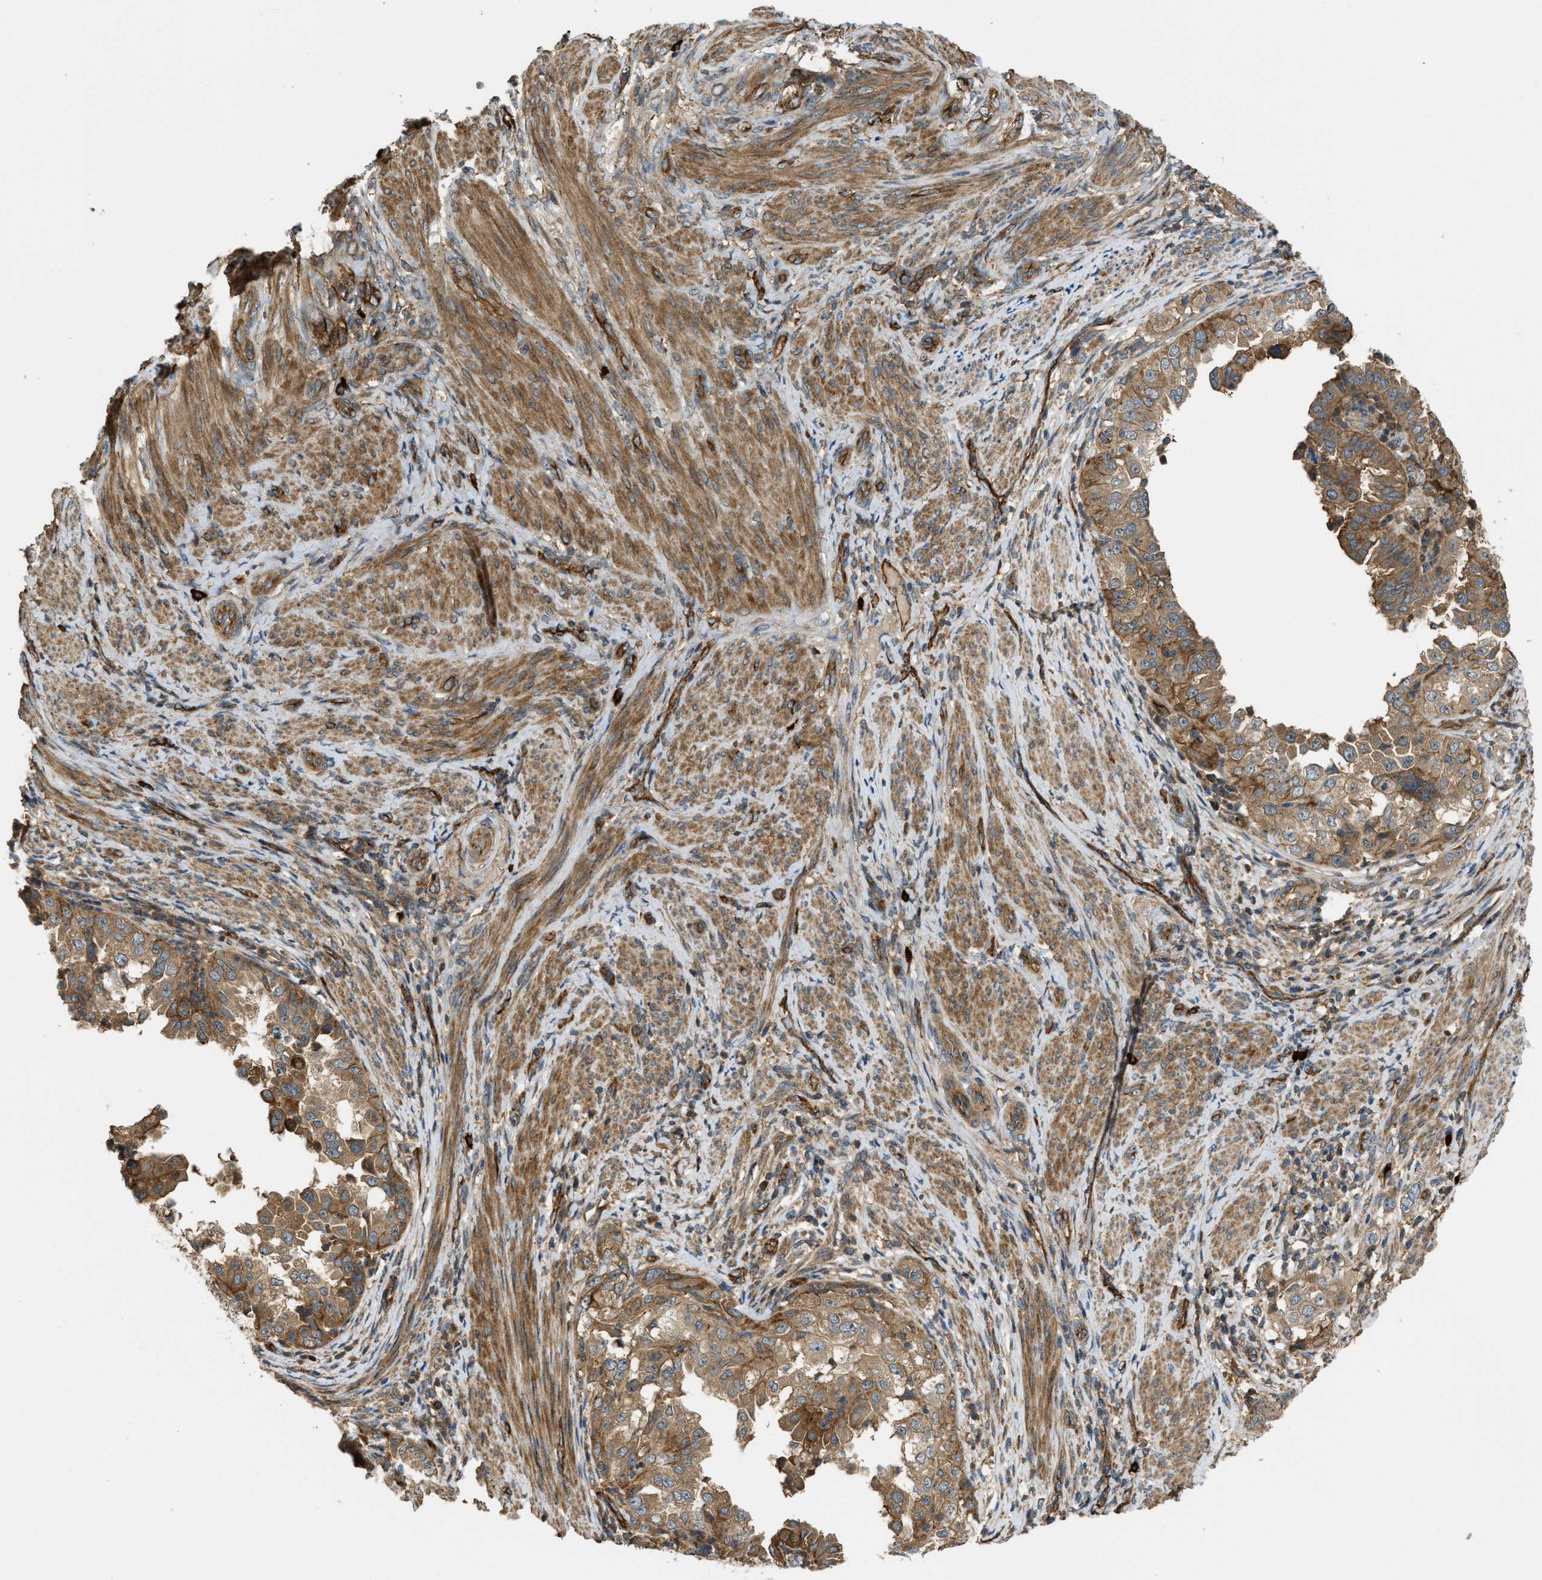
{"staining": {"intensity": "moderate", "quantity": ">75%", "location": "cytoplasmic/membranous"}, "tissue": "endometrial cancer", "cell_type": "Tumor cells", "image_type": "cancer", "snomed": [{"axis": "morphology", "description": "Adenocarcinoma, NOS"}, {"axis": "topography", "description": "Endometrium"}], "caption": "Immunohistochemical staining of endometrial adenocarcinoma demonstrates moderate cytoplasmic/membranous protein positivity in approximately >75% of tumor cells.", "gene": "BAG4", "patient": {"sex": "female", "age": 85}}